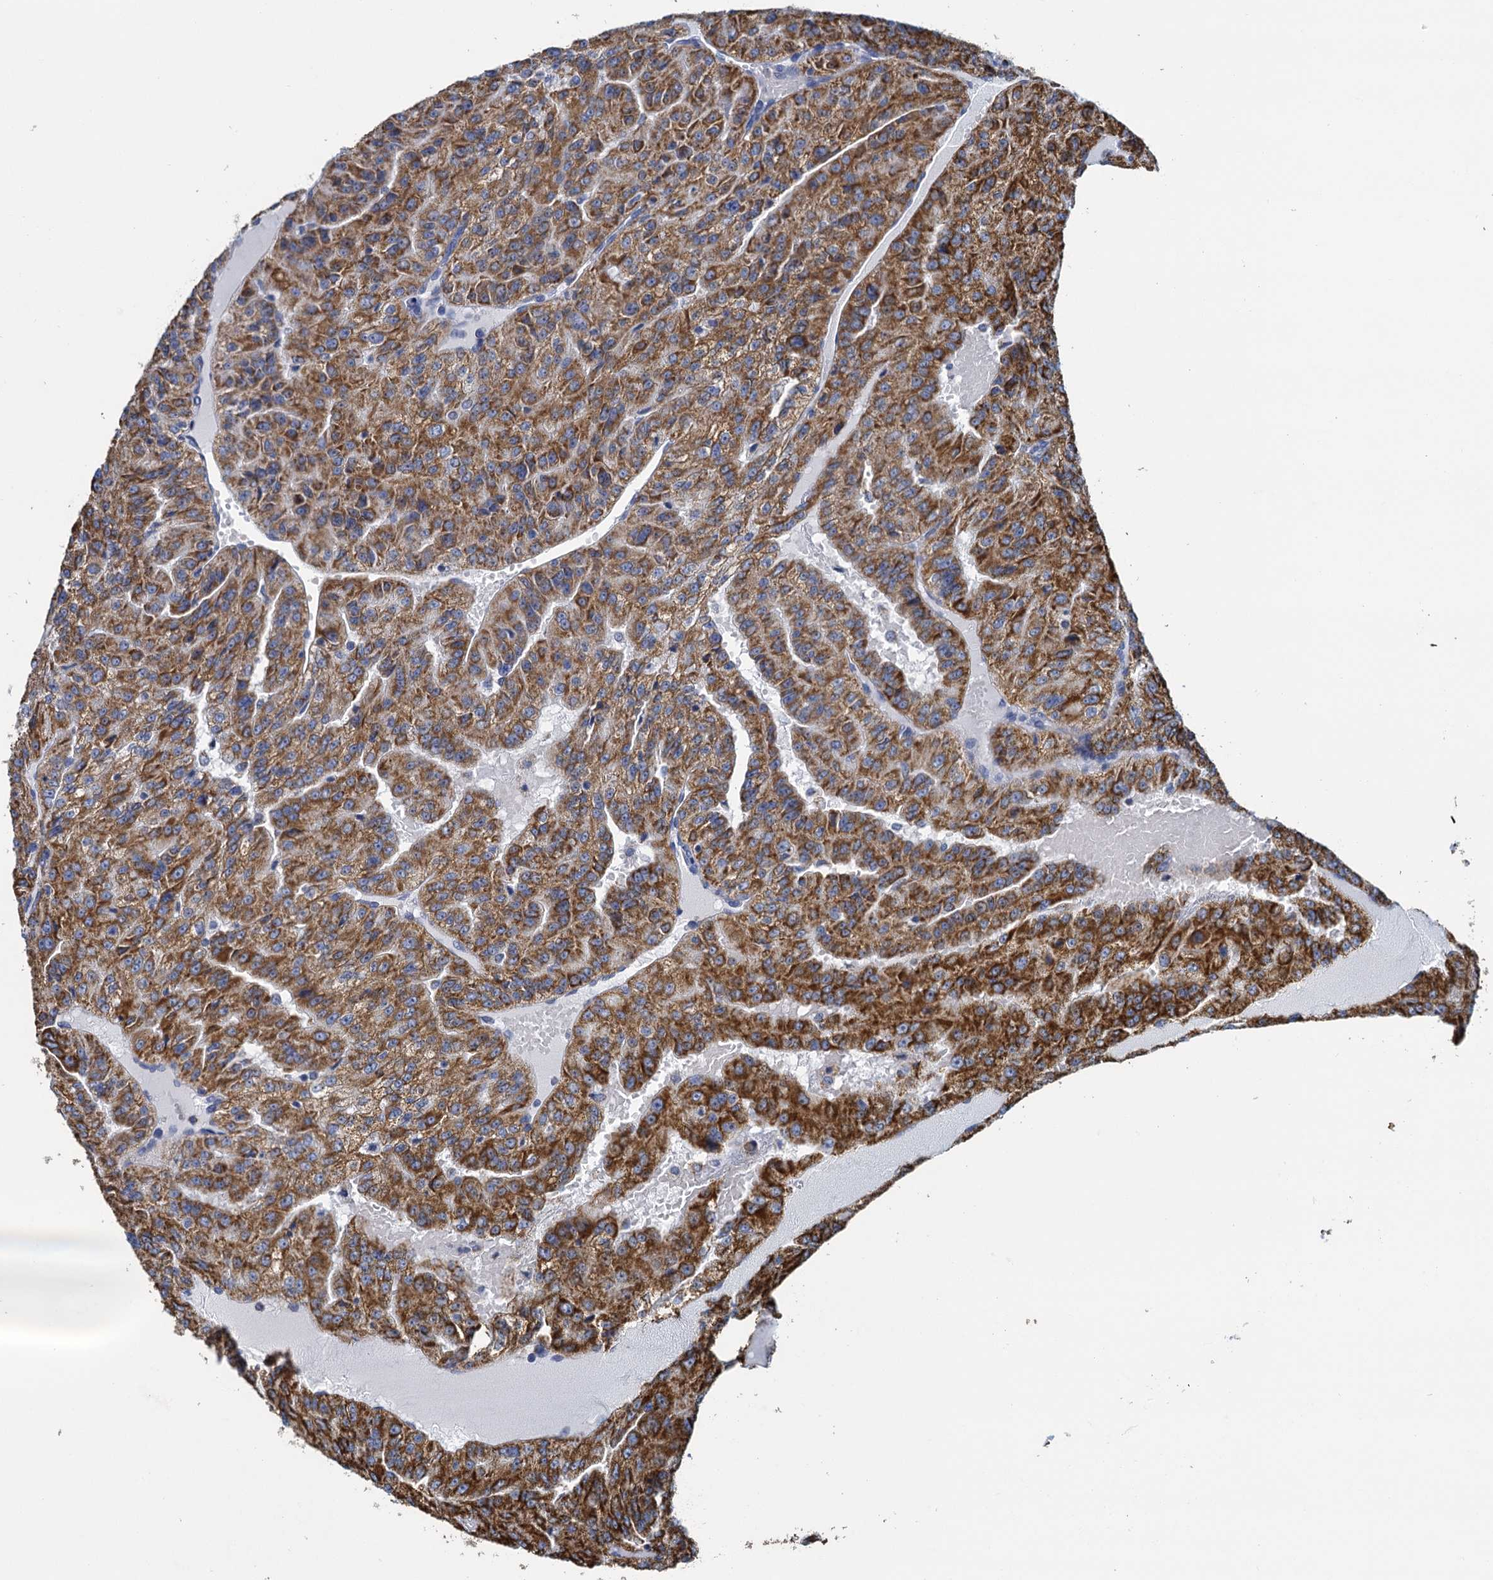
{"staining": {"intensity": "strong", "quantity": ">75%", "location": "cytoplasmic/membranous"}, "tissue": "renal cancer", "cell_type": "Tumor cells", "image_type": "cancer", "snomed": [{"axis": "morphology", "description": "Adenocarcinoma, NOS"}, {"axis": "topography", "description": "Kidney"}], "caption": "Immunohistochemical staining of renal adenocarcinoma shows strong cytoplasmic/membranous protein positivity in about >75% of tumor cells. Nuclei are stained in blue.", "gene": "CCP110", "patient": {"sex": "female", "age": 63}}